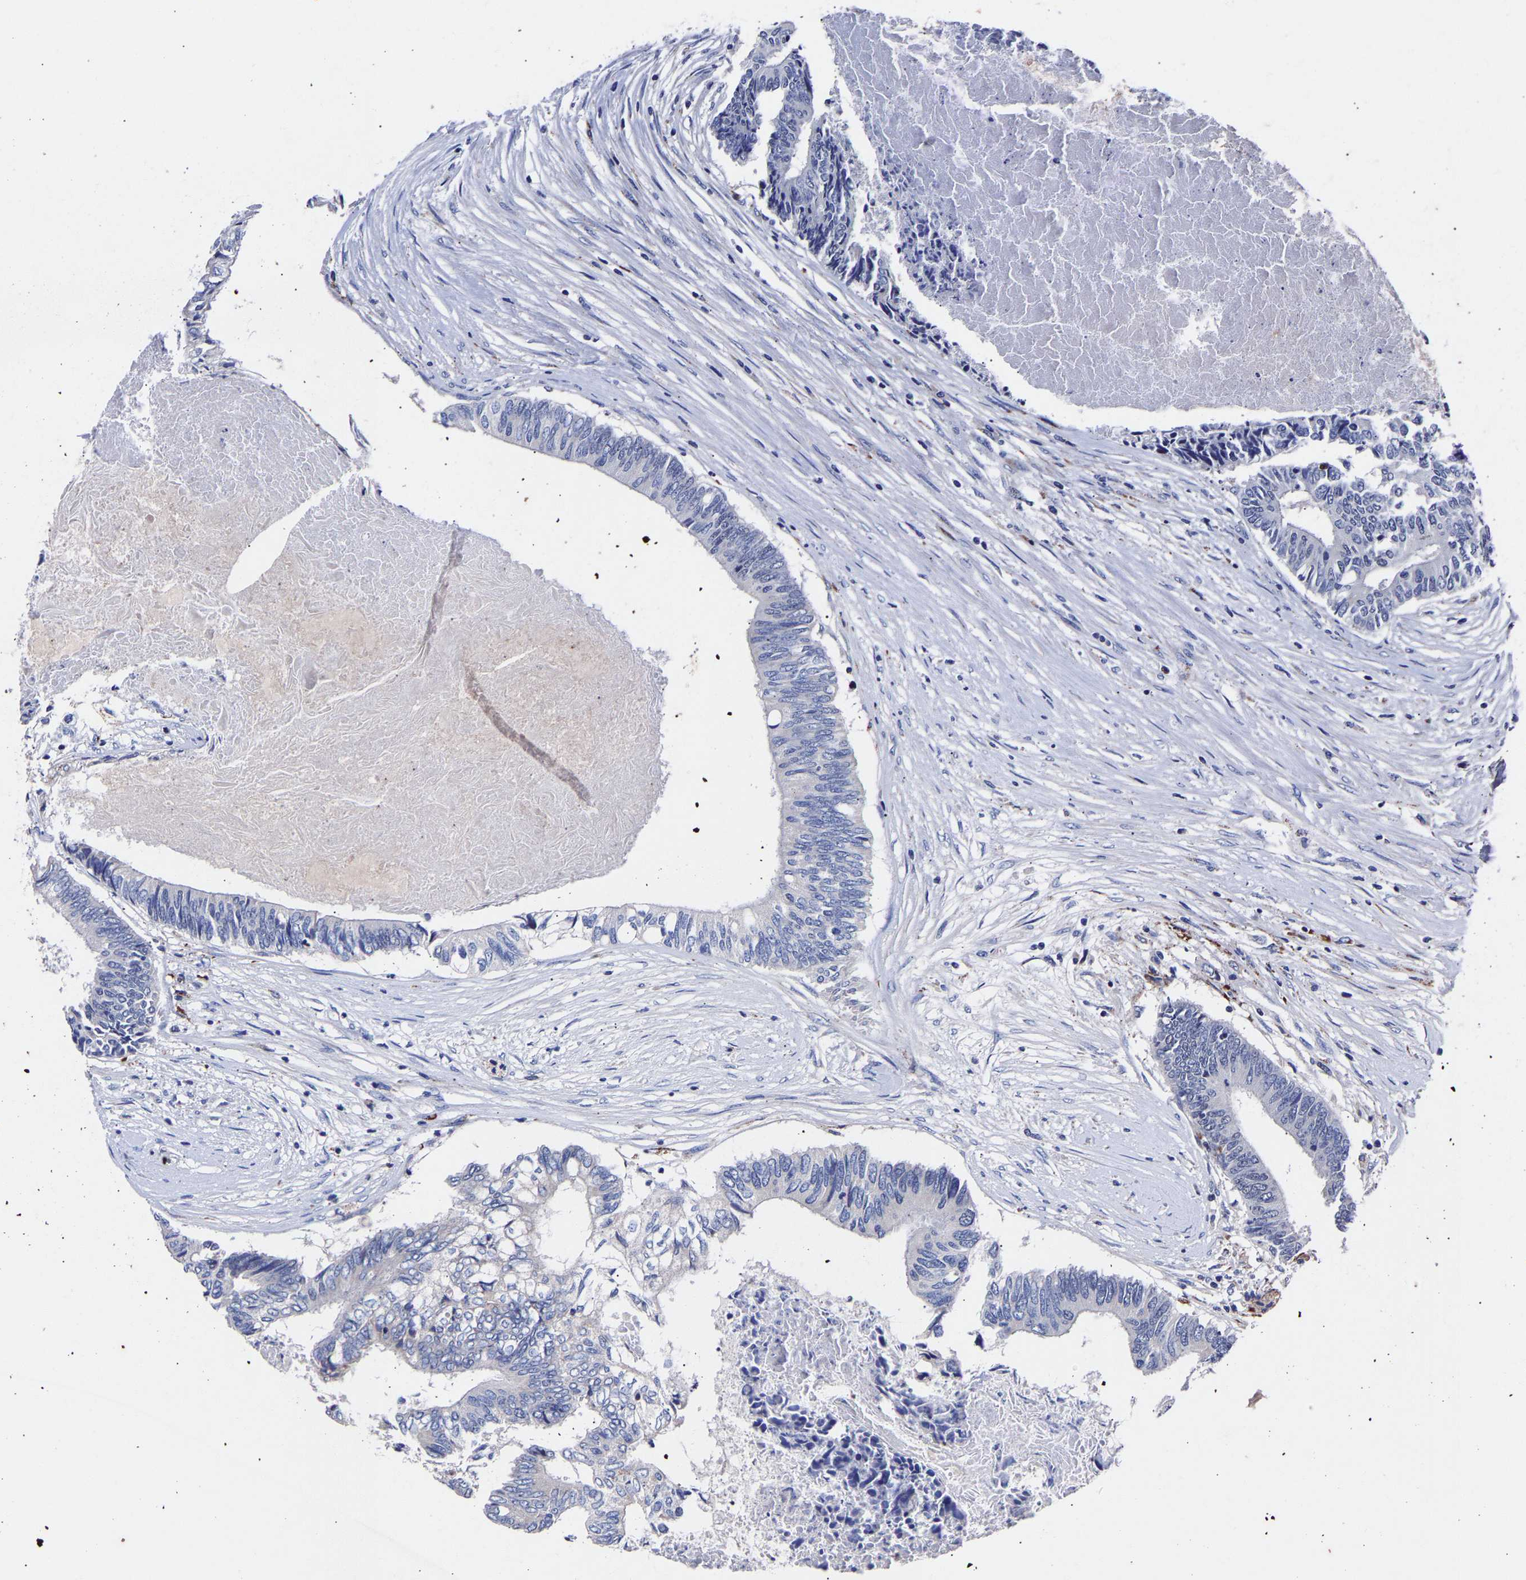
{"staining": {"intensity": "negative", "quantity": "none", "location": "none"}, "tissue": "colorectal cancer", "cell_type": "Tumor cells", "image_type": "cancer", "snomed": [{"axis": "morphology", "description": "Adenocarcinoma, NOS"}, {"axis": "topography", "description": "Rectum"}], "caption": "IHC of human adenocarcinoma (colorectal) reveals no expression in tumor cells.", "gene": "SEM1", "patient": {"sex": "male", "age": 63}}